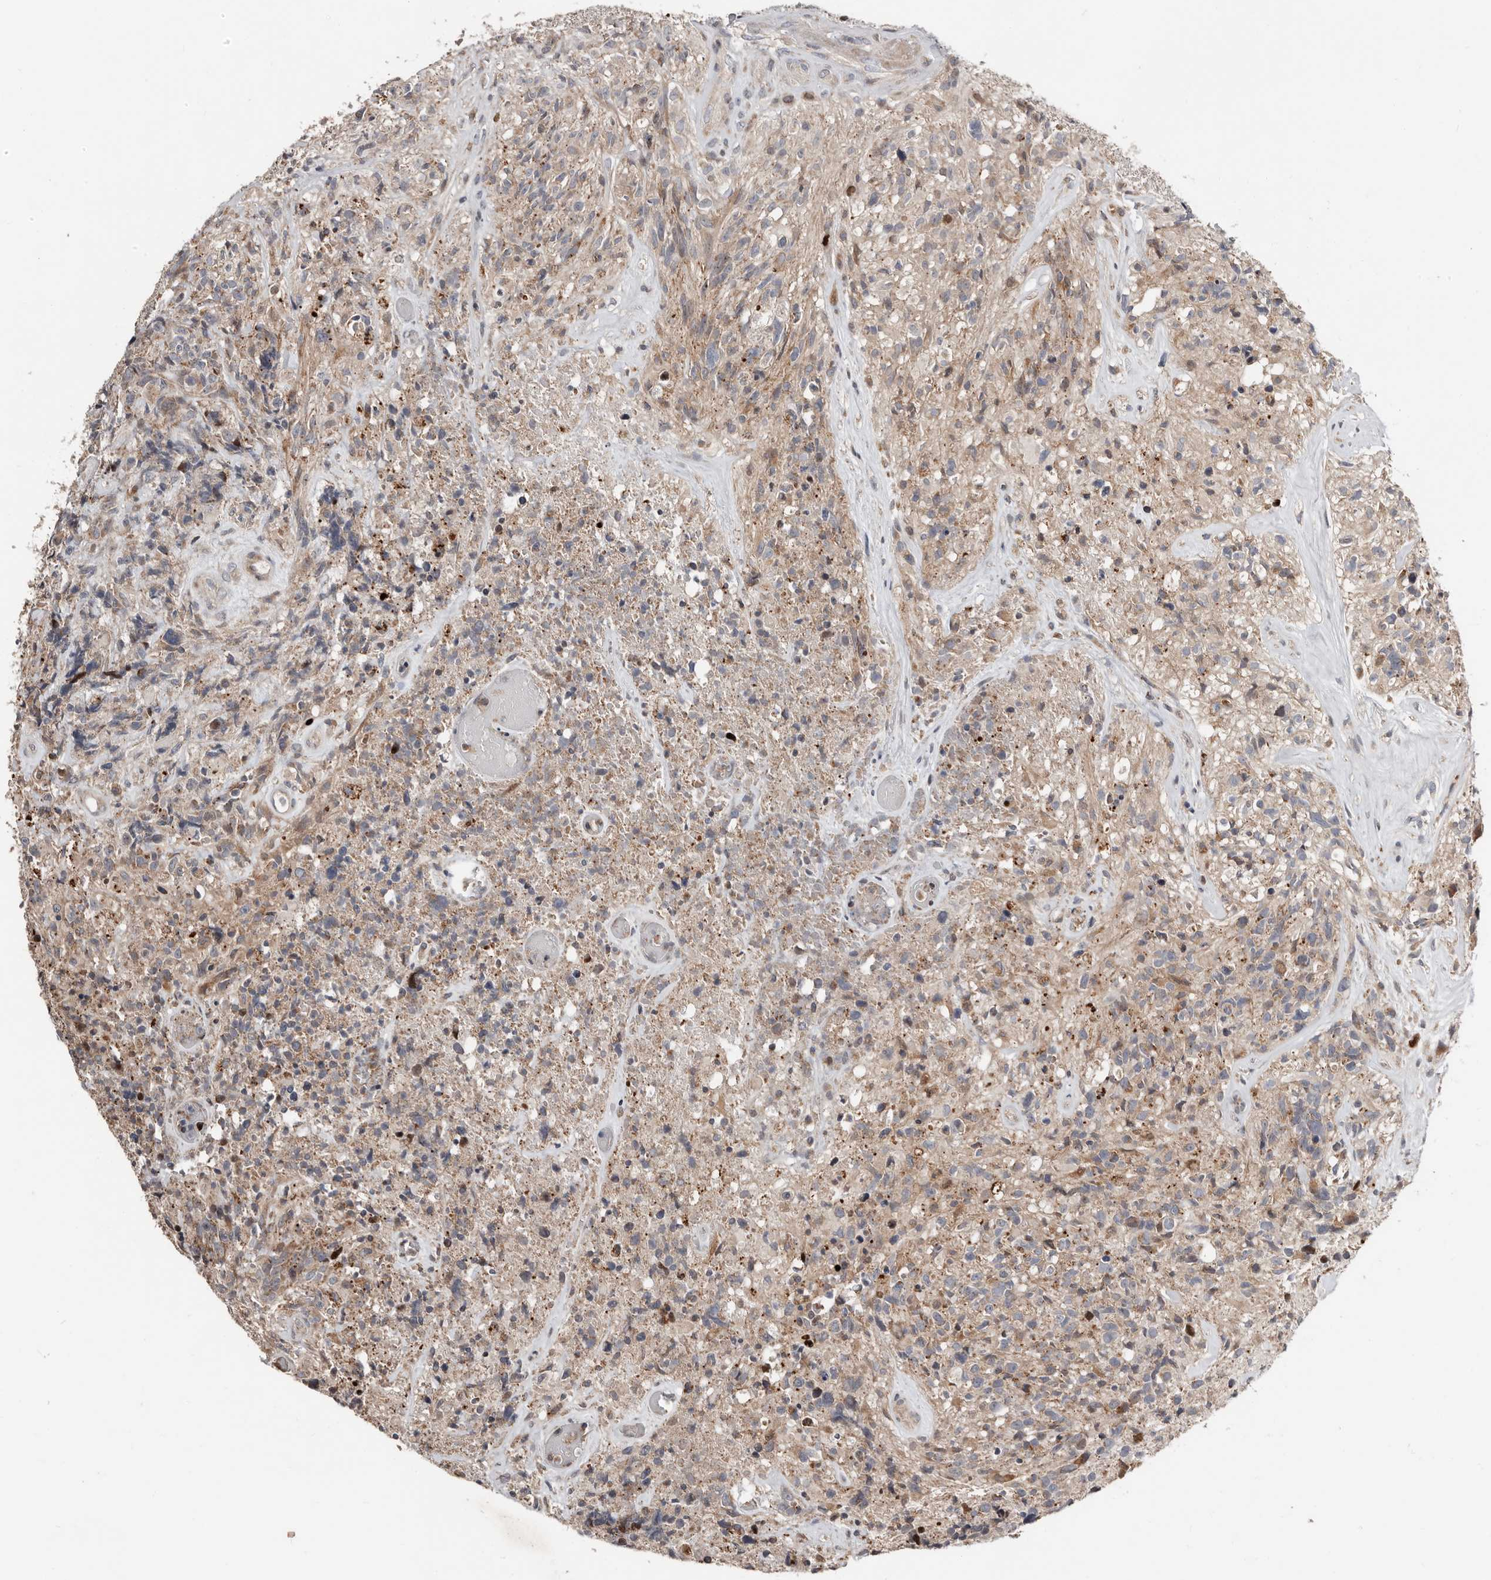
{"staining": {"intensity": "weak", "quantity": "<25%", "location": "cytoplasmic/membranous"}, "tissue": "glioma", "cell_type": "Tumor cells", "image_type": "cancer", "snomed": [{"axis": "morphology", "description": "Glioma, malignant, High grade"}, {"axis": "topography", "description": "Brain"}], "caption": "Immunohistochemistry (IHC) histopathology image of neoplastic tissue: malignant high-grade glioma stained with DAB displays no significant protein staining in tumor cells.", "gene": "SMYD4", "patient": {"sex": "male", "age": 69}}